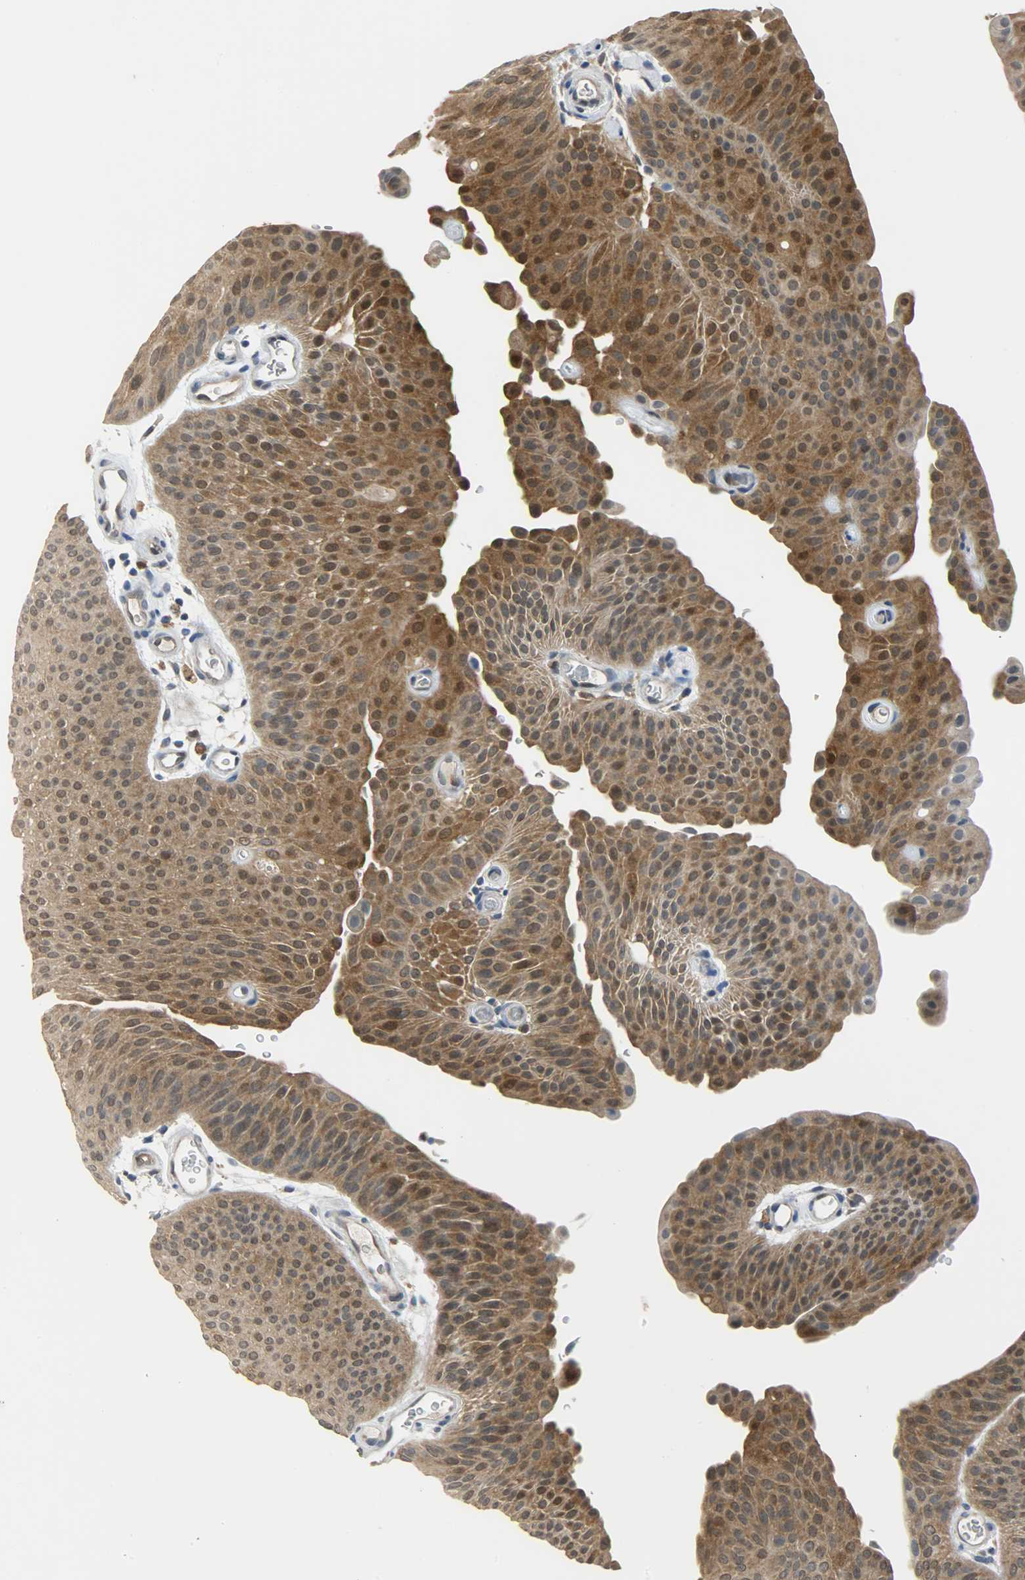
{"staining": {"intensity": "strong", "quantity": ">75%", "location": "cytoplasmic/membranous,nuclear"}, "tissue": "urothelial cancer", "cell_type": "Tumor cells", "image_type": "cancer", "snomed": [{"axis": "morphology", "description": "Urothelial carcinoma, Low grade"}, {"axis": "topography", "description": "Urinary bladder"}], "caption": "Protein expression by IHC shows strong cytoplasmic/membranous and nuclear expression in approximately >75% of tumor cells in urothelial carcinoma (low-grade). The staining was performed using DAB (3,3'-diaminobenzidine) to visualize the protein expression in brown, while the nuclei were stained in blue with hematoxylin (Magnification: 20x).", "gene": "EIF4EBP1", "patient": {"sex": "female", "age": 60}}